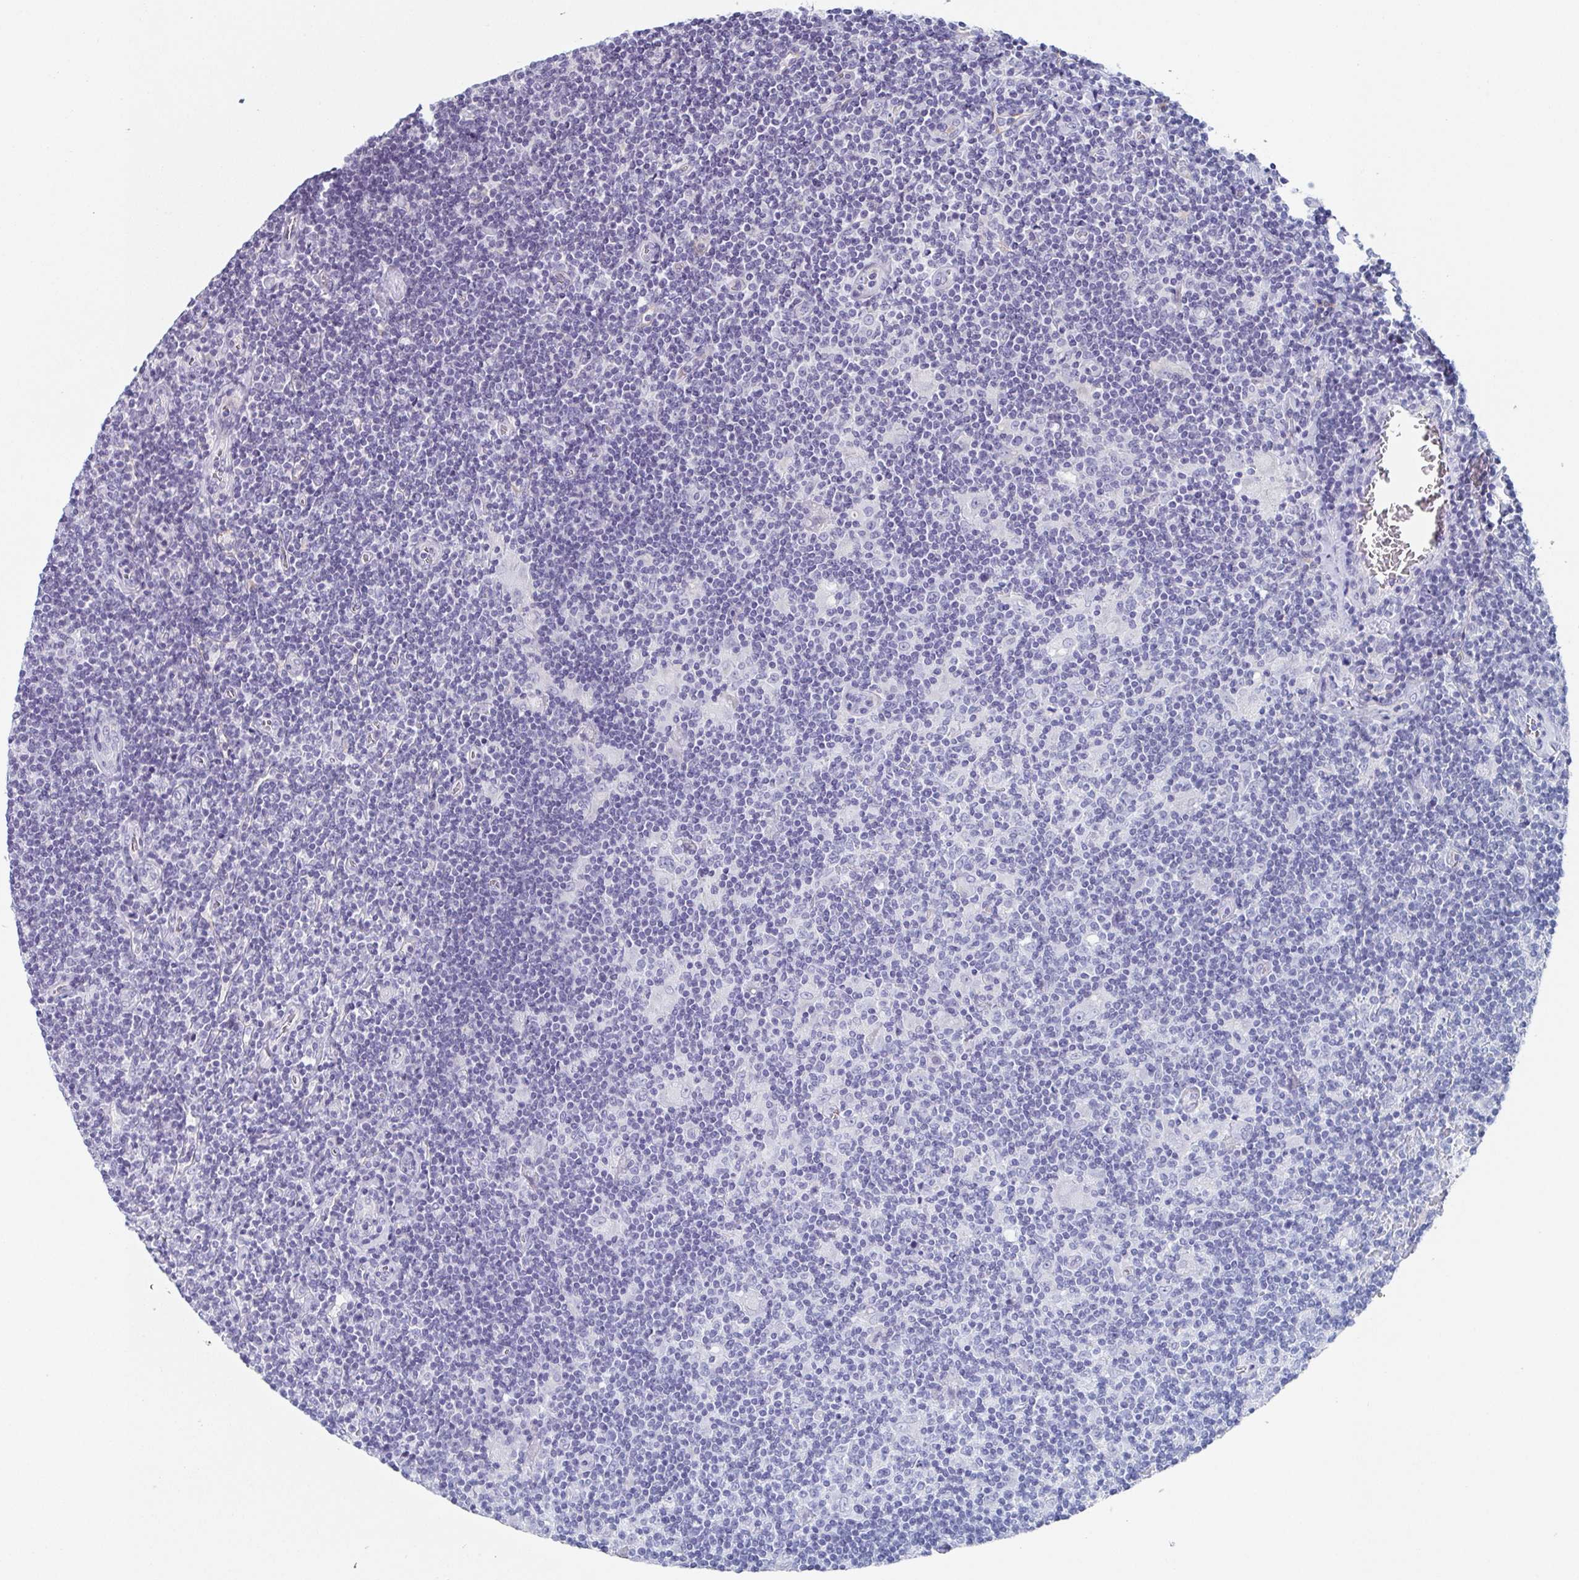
{"staining": {"intensity": "negative", "quantity": "none", "location": "none"}, "tissue": "lymphoma", "cell_type": "Tumor cells", "image_type": "cancer", "snomed": [{"axis": "morphology", "description": "Hodgkin's disease, NOS"}, {"axis": "topography", "description": "Lymph node"}], "caption": "Lymphoma stained for a protein using immunohistochemistry shows no positivity tumor cells.", "gene": "LYRM2", "patient": {"sex": "male", "age": 40}}